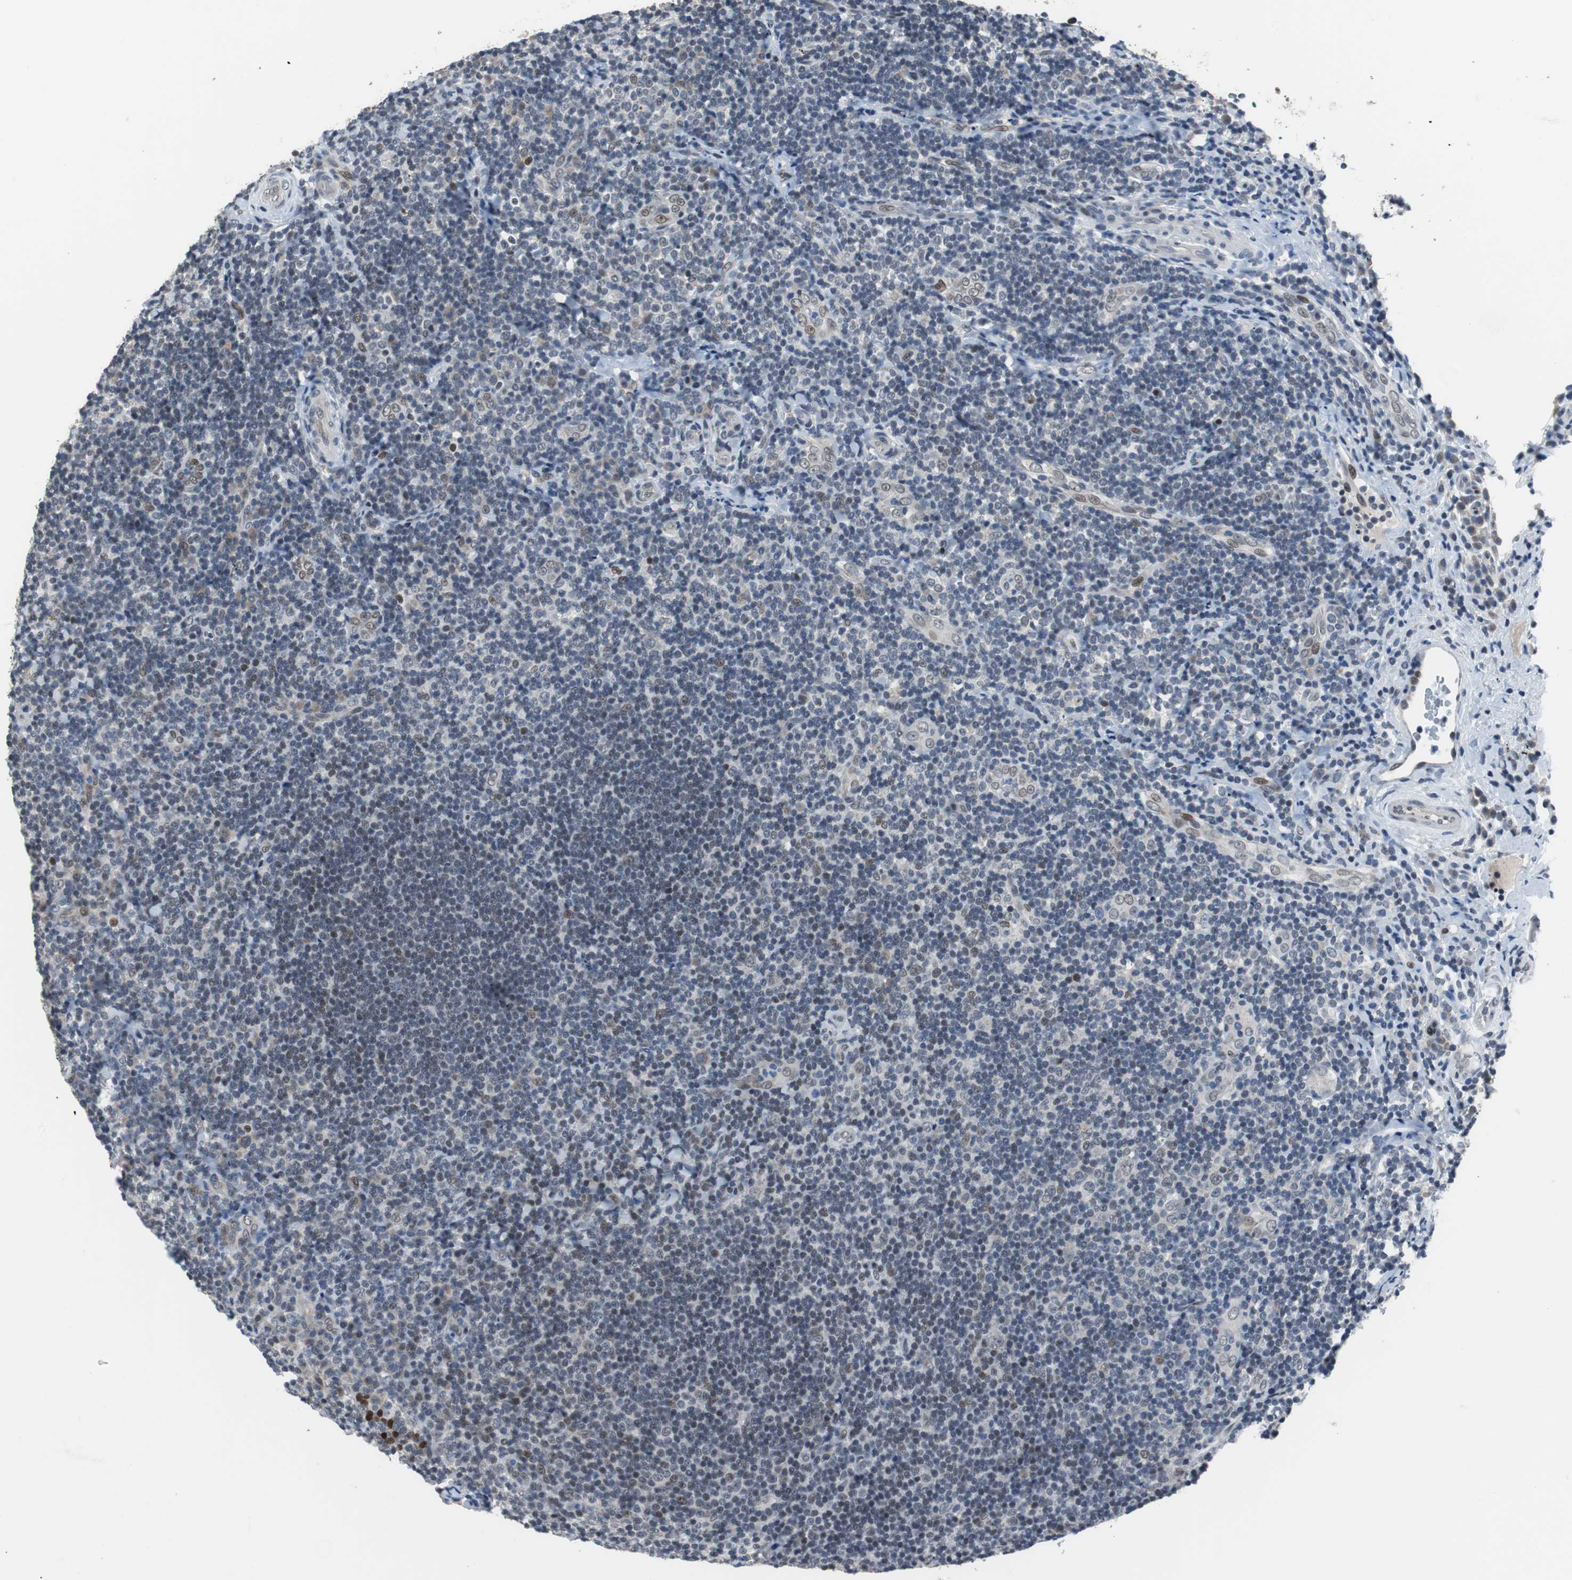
{"staining": {"intensity": "weak", "quantity": "<25%", "location": "nuclear"}, "tissue": "lymphoma", "cell_type": "Tumor cells", "image_type": "cancer", "snomed": [{"axis": "morphology", "description": "Malignant lymphoma, non-Hodgkin's type, High grade"}, {"axis": "topography", "description": "Tonsil"}], "caption": "Immunohistochemical staining of lymphoma shows no significant positivity in tumor cells.", "gene": "TP63", "patient": {"sex": "female", "age": 36}}